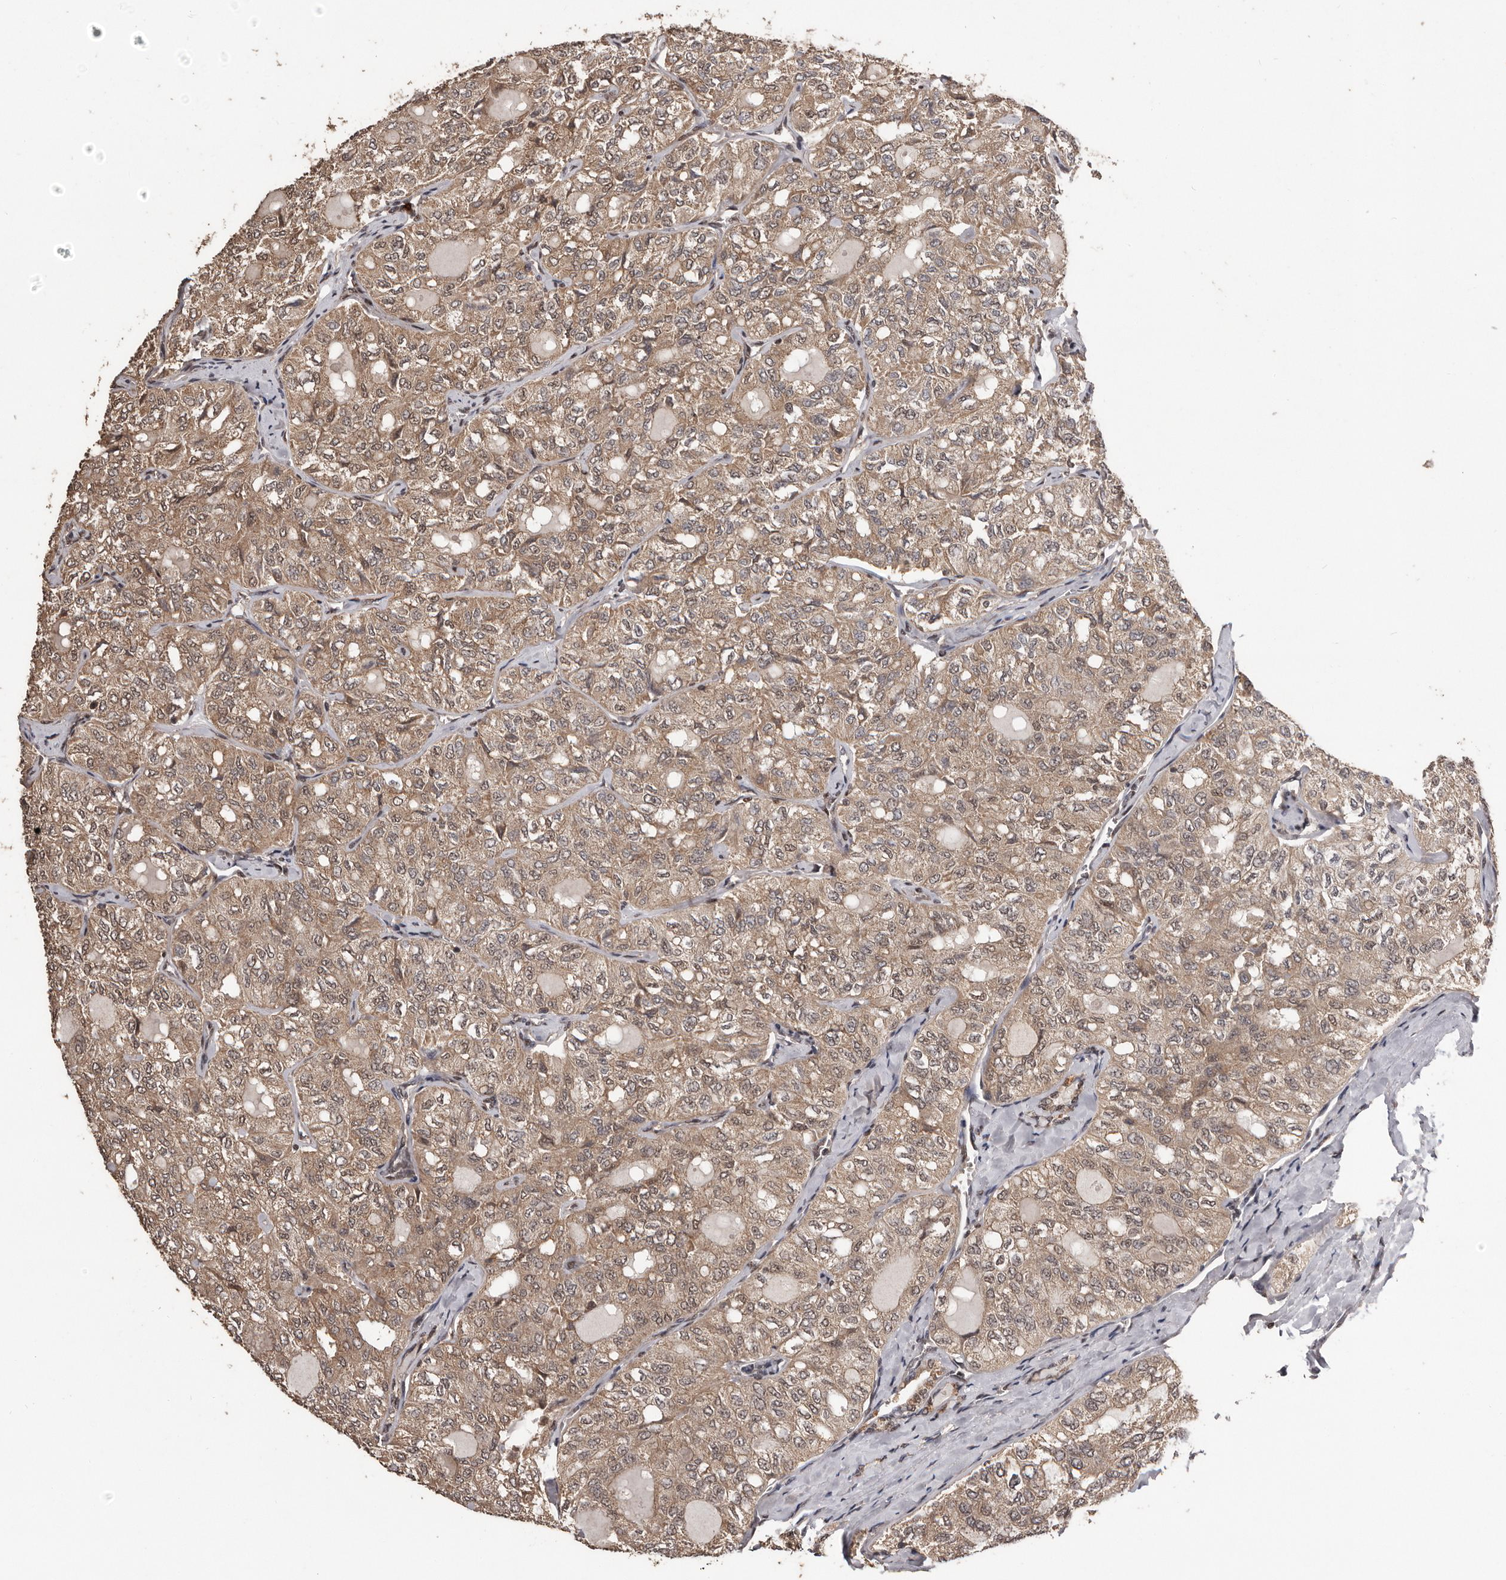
{"staining": {"intensity": "moderate", "quantity": ">75%", "location": "cytoplasmic/membranous,nuclear"}, "tissue": "thyroid cancer", "cell_type": "Tumor cells", "image_type": "cancer", "snomed": [{"axis": "morphology", "description": "Follicular adenoma carcinoma, NOS"}, {"axis": "topography", "description": "Thyroid gland"}], "caption": "IHC image of thyroid cancer (follicular adenoma carcinoma) stained for a protein (brown), which shows medium levels of moderate cytoplasmic/membranous and nuclear expression in about >75% of tumor cells.", "gene": "VPS37A", "patient": {"sex": "male", "age": 75}}